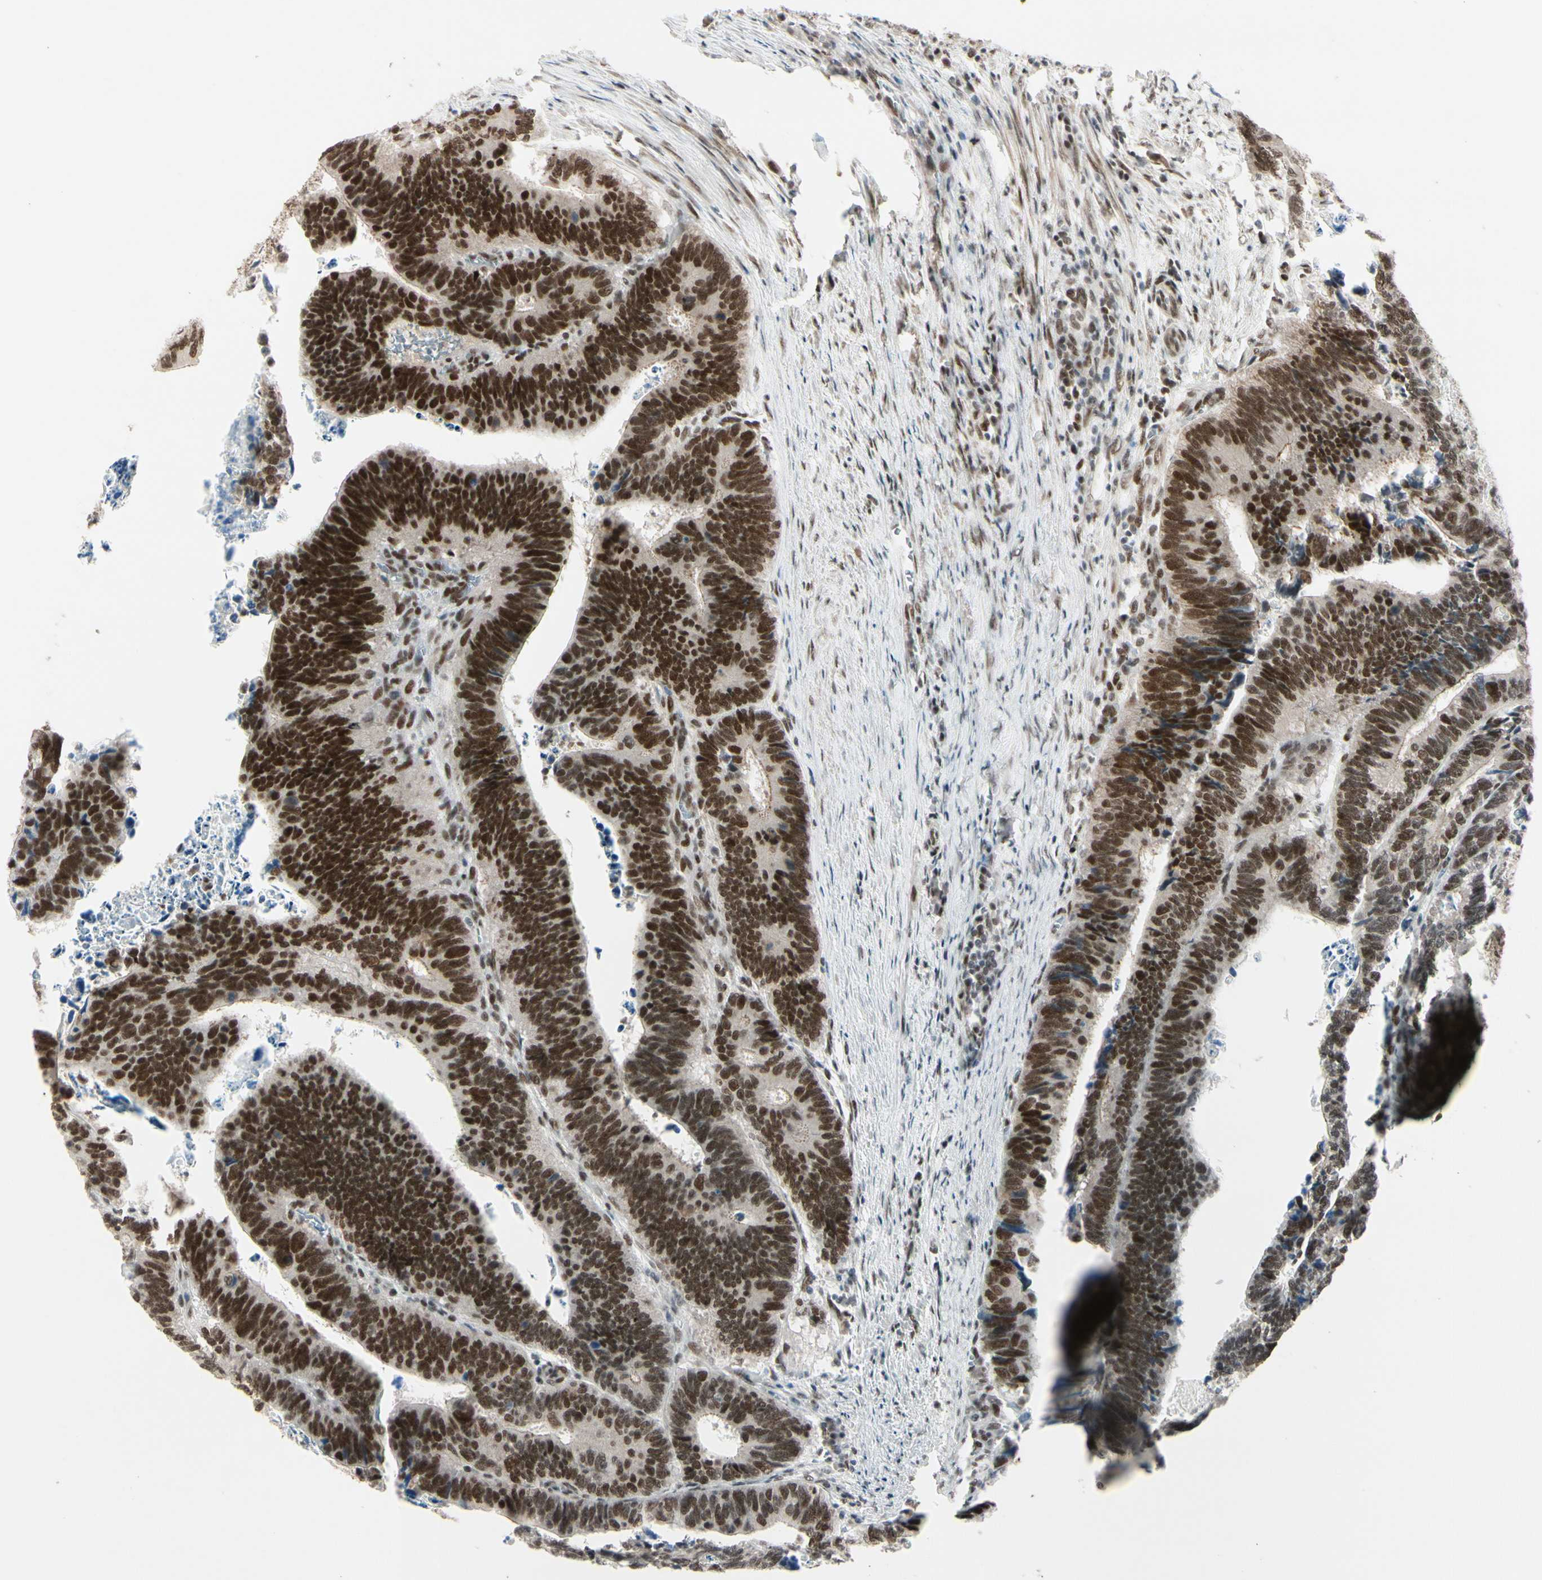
{"staining": {"intensity": "strong", "quantity": ">75%", "location": "nuclear"}, "tissue": "colorectal cancer", "cell_type": "Tumor cells", "image_type": "cancer", "snomed": [{"axis": "morphology", "description": "Adenocarcinoma, NOS"}, {"axis": "topography", "description": "Colon"}], "caption": "Protein analysis of adenocarcinoma (colorectal) tissue displays strong nuclear positivity in about >75% of tumor cells.", "gene": "CHAMP1", "patient": {"sex": "male", "age": 72}}